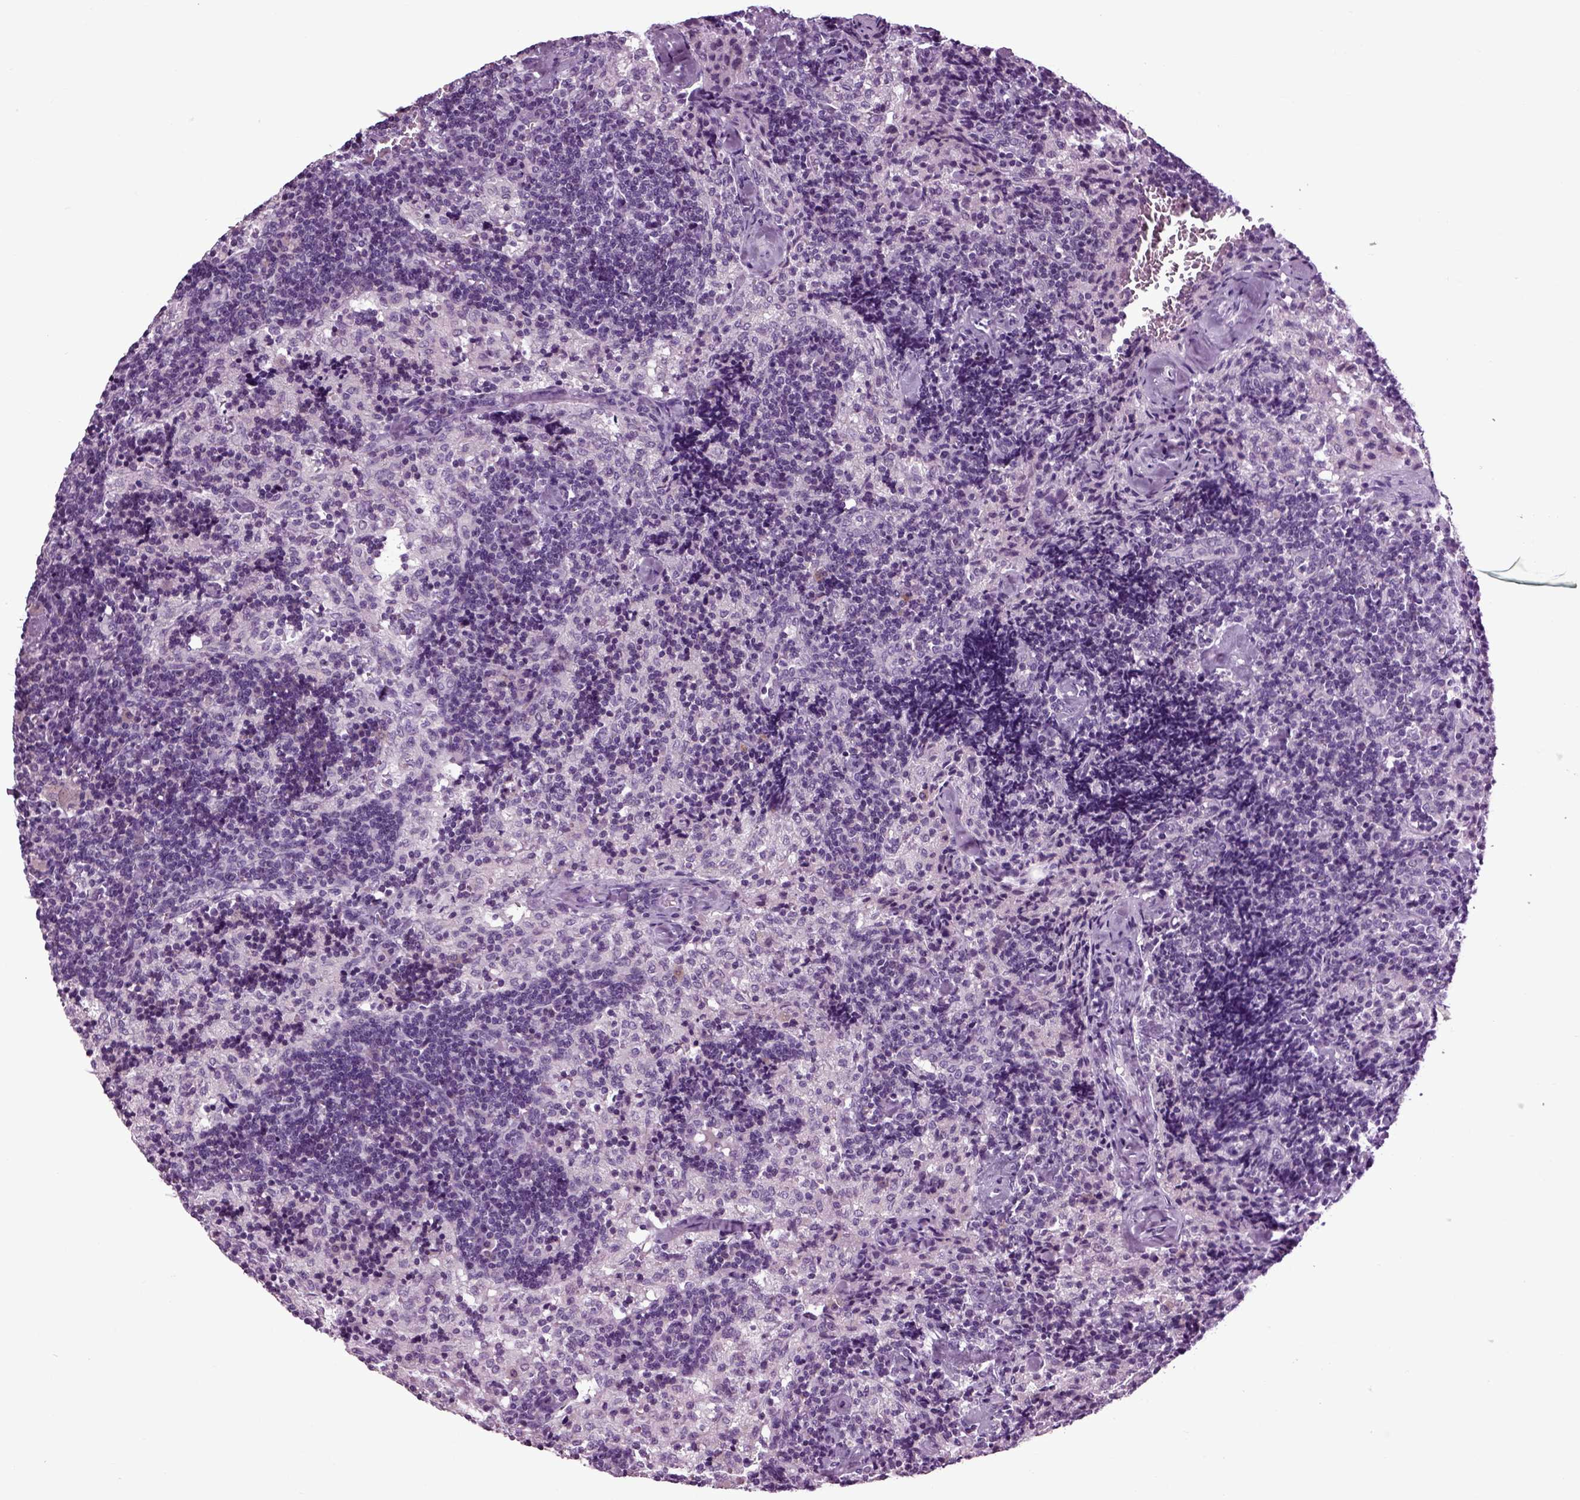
{"staining": {"intensity": "negative", "quantity": "none", "location": "none"}, "tissue": "lymph node", "cell_type": "Germinal center cells", "image_type": "normal", "snomed": [{"axis": "morphology", "description": "Normal tissue, NOS"}, {"axis": "topography", "description": "Lymph node"}], "caption": "Immunohistochemical staining of benign human lymph node demonstrates no significant positivity in germinal center cells.", "gene": "ARHGAP11A", "patient": {"sex": "female", "age": 52}}